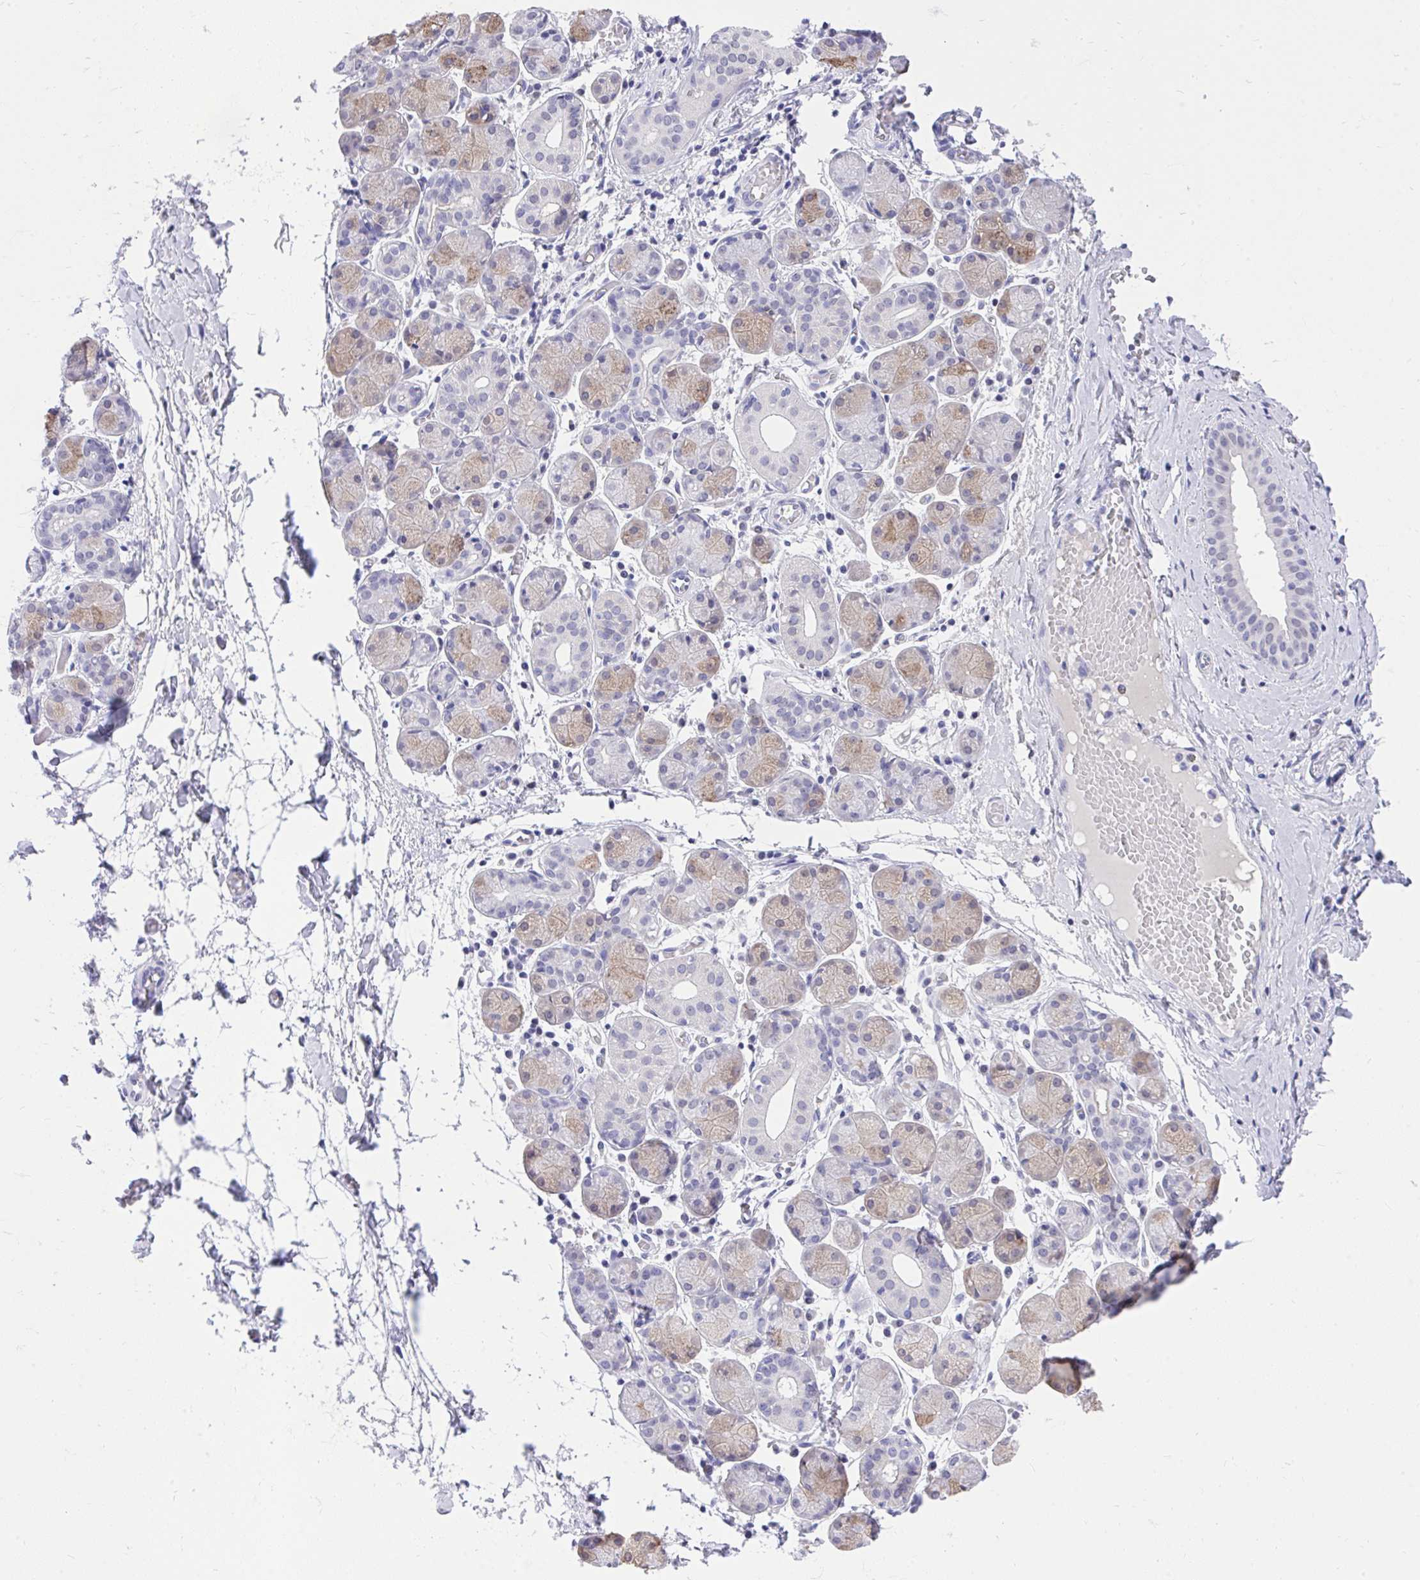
{"staining": {"intensity": "weak", "quantity": "<25%", "location": "cytoplasmic/membranous"}, "tissue": "salivary gland", "cell_type": "Glandular cells", "image_type": "normal", "snomed": [{"axis": "morphology", "description": "Normal tissue, NOS"}, {"axis": "topography", "description": "Salivary gland"}], "caption": "Immunohistochemistry of benign salivary gland exhibits no expression in glandular cells.", "gene": "MS4A12", "patient": {"sex": "female", "age": 24}}